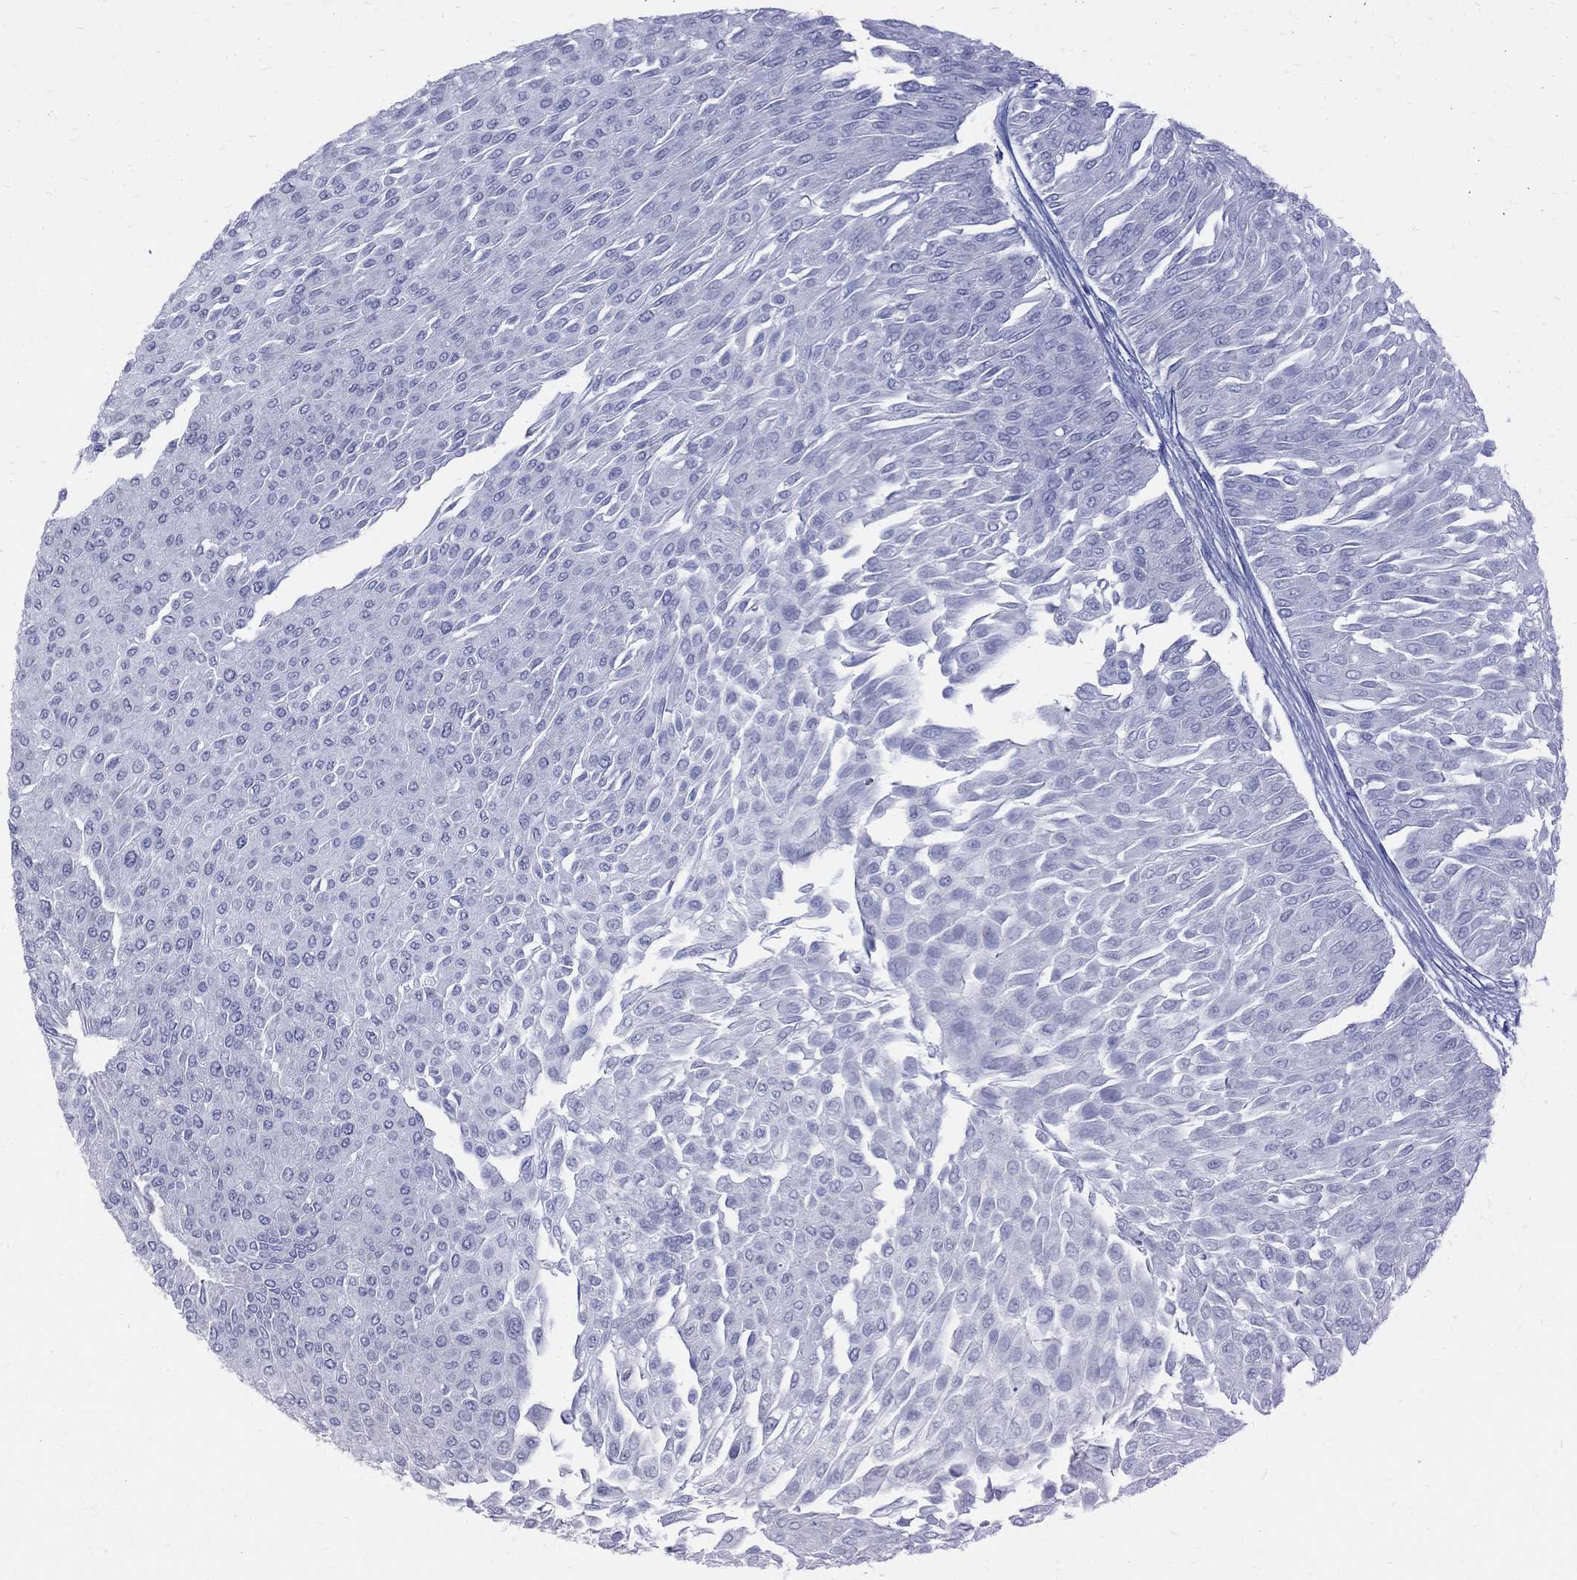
{"staining": {"intensity": "negative", "quantity": "none", "location": "none"}, "tissue": "urothelial cancer", "cell_type": "Tumor cells", "image_type": "cancer", "snomed": [{"axis": "morphology", "description": "Urothelial carcinoma, Low grade"}, {"axis": "topography", "description": "Urinary bladder"}], "caption": "Tumor cells are negative for brown protein staining in low-grade urothelial carcinoma.", "gene": "MAGEB6", "patient": {"sex": "male", "age": 67}}